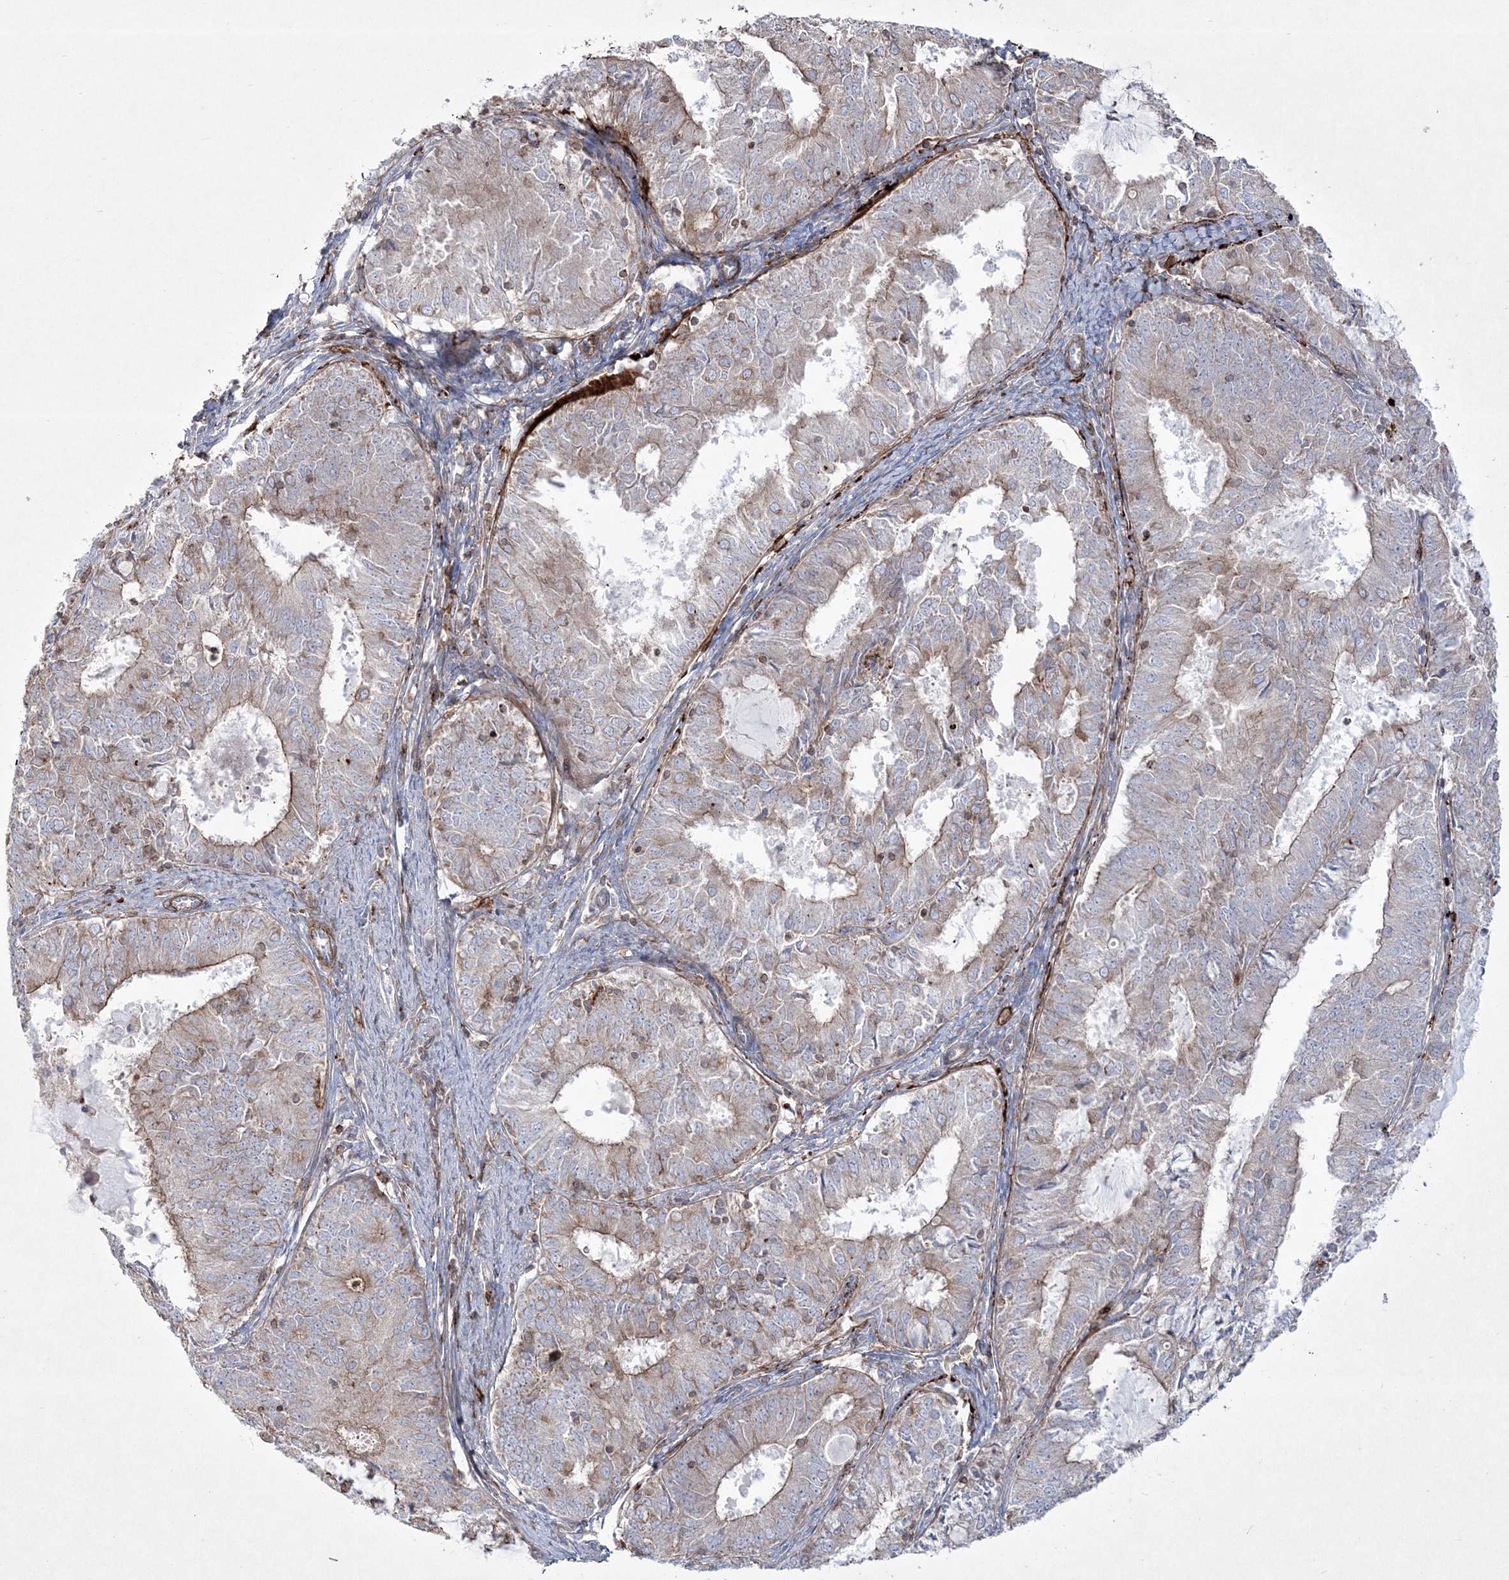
{"staining": {"intensity": "weak", "quantity": "25%-75%", "location": "cytoplasmic/membranous"}, "tissue": "endometrial cancer", "cell_type": "Tumor cells", "image_type": "cancer", "snomed": [{"axis": "morphology", "description": "Adenocarcinoma, NOS"}, {"axis": "topography", "description": "Endometrium"}], "caption": "Immunohistochemistry (IHC) of endometrial adenocarcinoma displays low levels of weak cytoplasmic/membranous staining in about 25%-75% of tumor cells.", "gene": "RICTOR", "patient": {"sex": "female", "age": 57}}